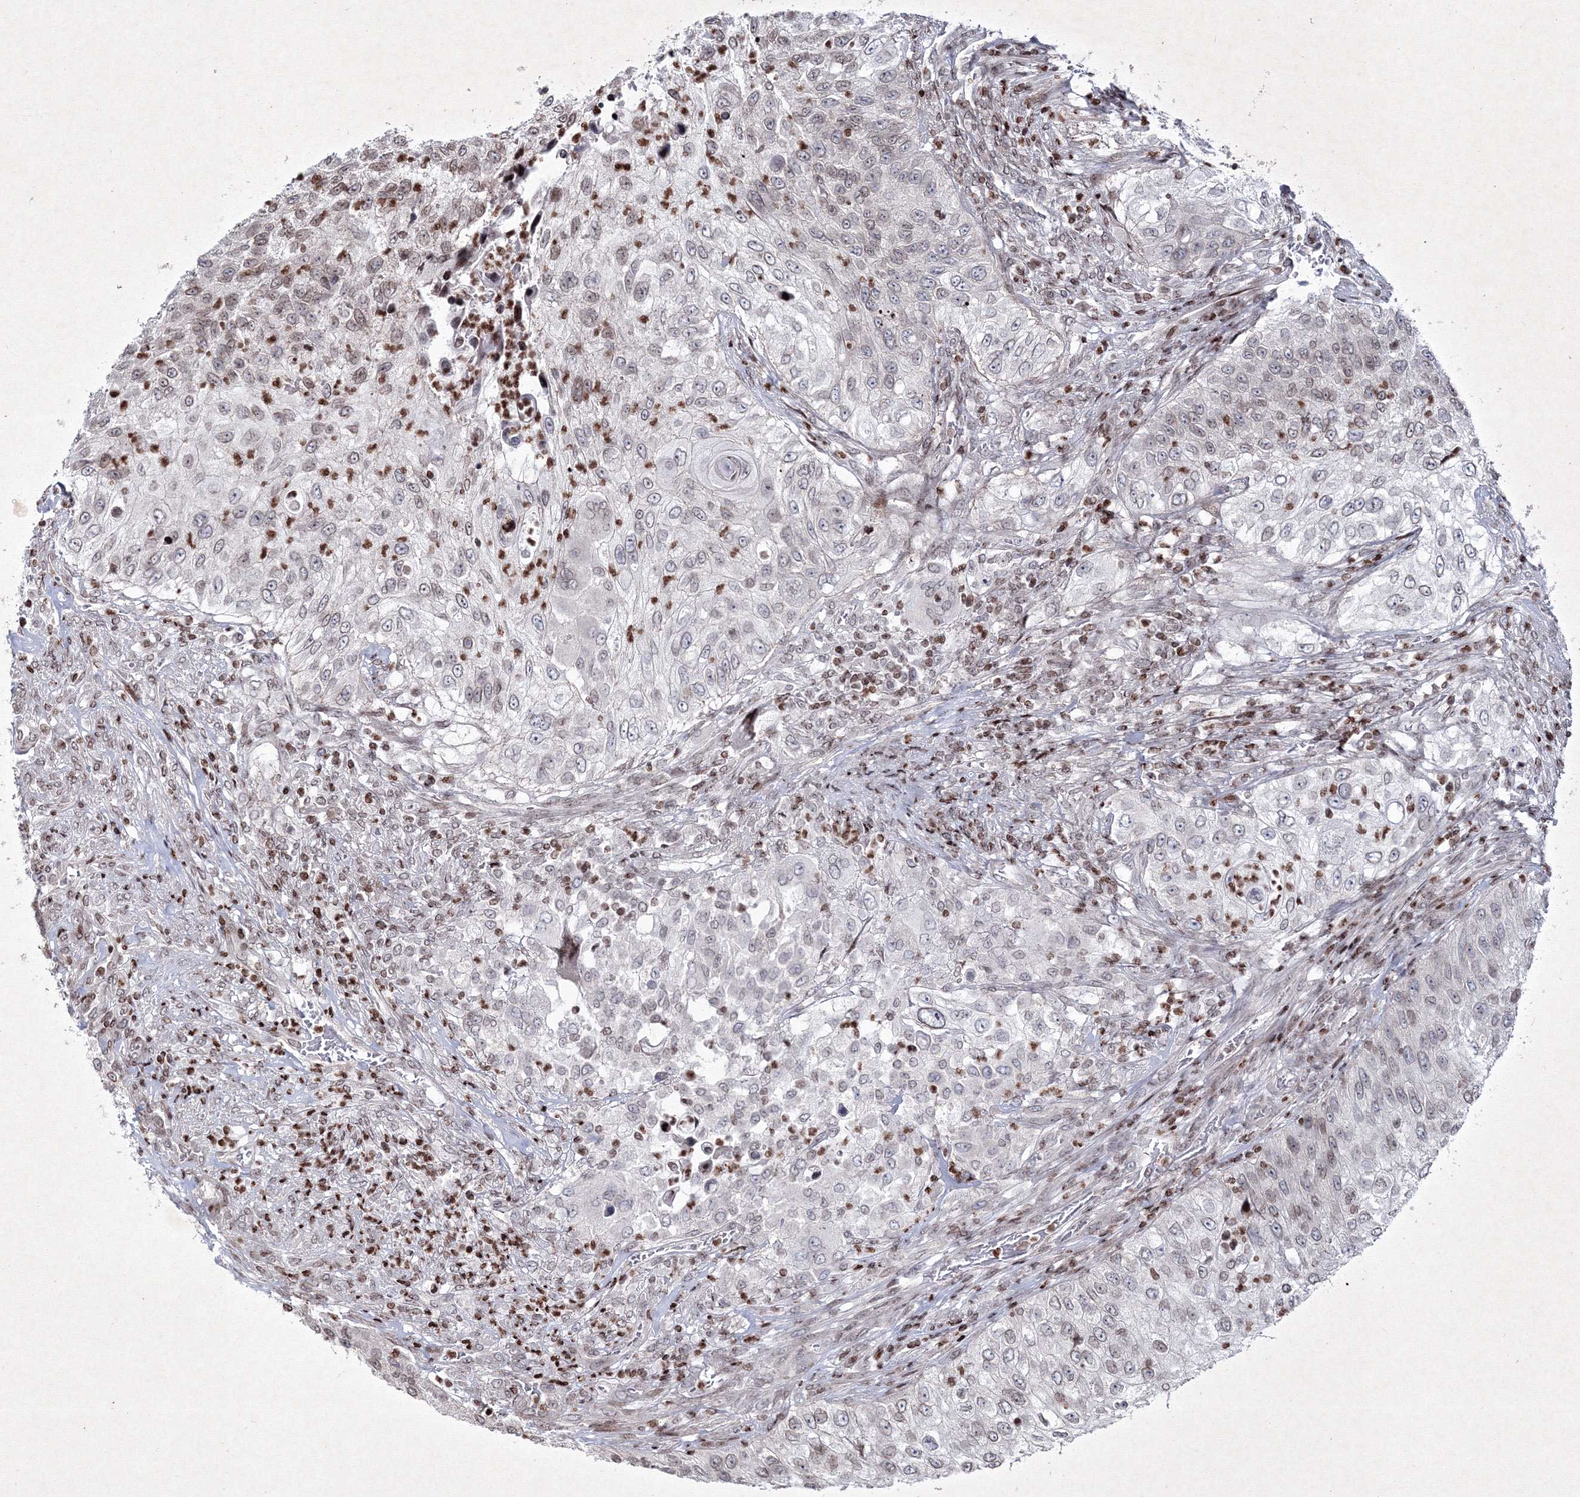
{"staining": {"intensity": "weak", "quantity": "<25%", "location": "nuclear"}, "tissue": "urothelial cancer", "cell_type": "Tumor cells", "image_type": "cancer", "snomed": [{"axis": "morphology", "description": "Urothelial carcinoma, High grade"}, {"axis": "topography", "description": "Urinary bladder"}], "caption": "High magnification brightfield microscopy of high-grade urothelial carcinoma stained with DAB (brown) and counterstained with hematoxylin (blue): tumor cells show no significant positivity.", "gene": "SMIM29", "patient": {"sex": "female", "age": 60}}